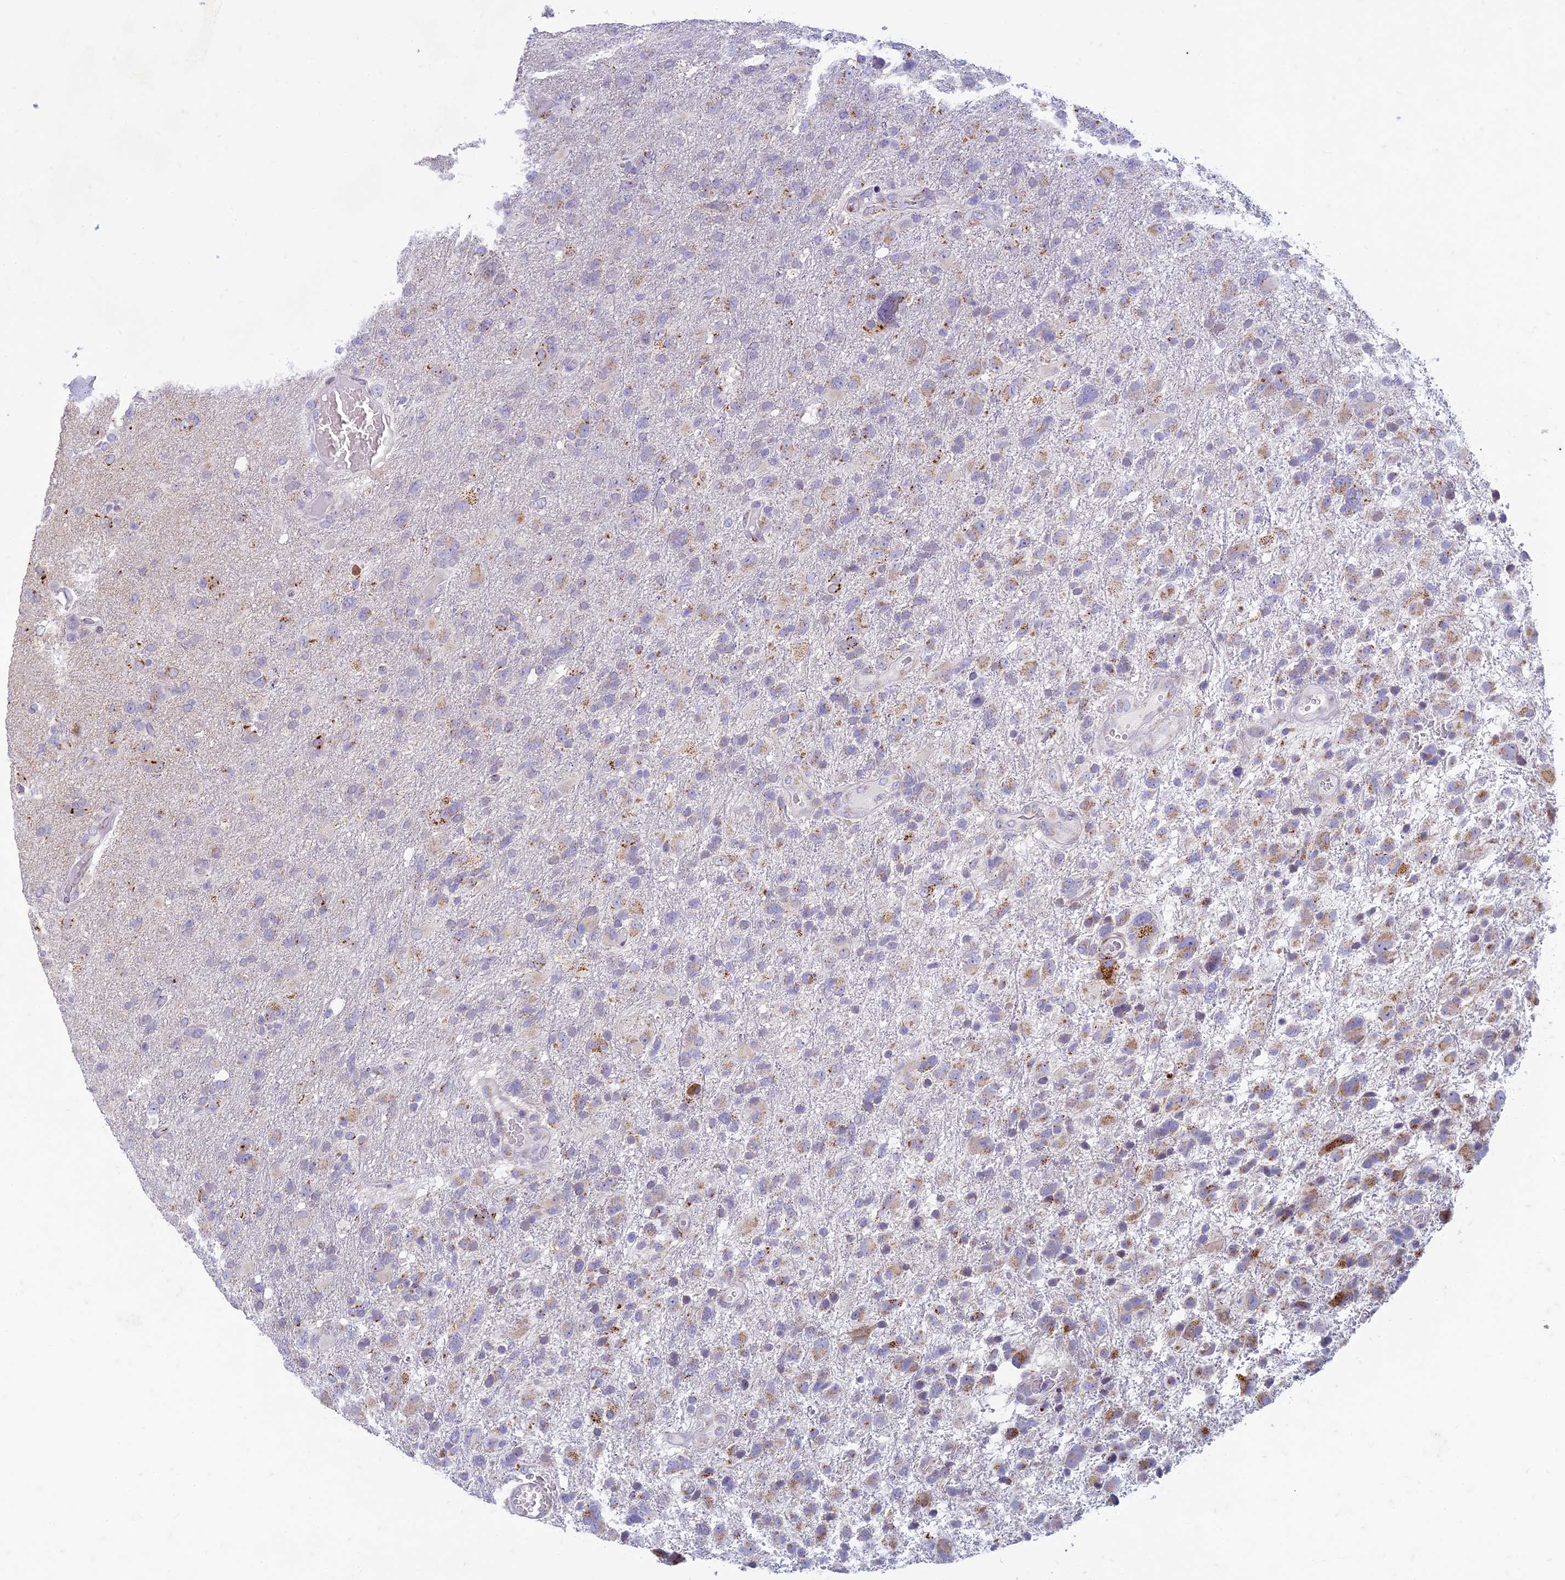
{"staining": {"intensity": "strong", "quantity": "25%-75%", "location": "cytoplasmic/membranous"}, "tissue": "glioma", "cell_type": "Tumor cells", "image_type": "cancer", "snomed": [{"axis": "morphology", "description": "Glioma, malignant, High grade"}, {"axis": "topography", "description": "Brain"}], "caption": "An IHC micrograph of neoplastic tissue is shown. Protein staining in brown highlights strong cytoplasmic/membranous positivity in glioma within tumor cells.", "gene": "FAM3C", "patient": {"sex": "male", "age": 61}}